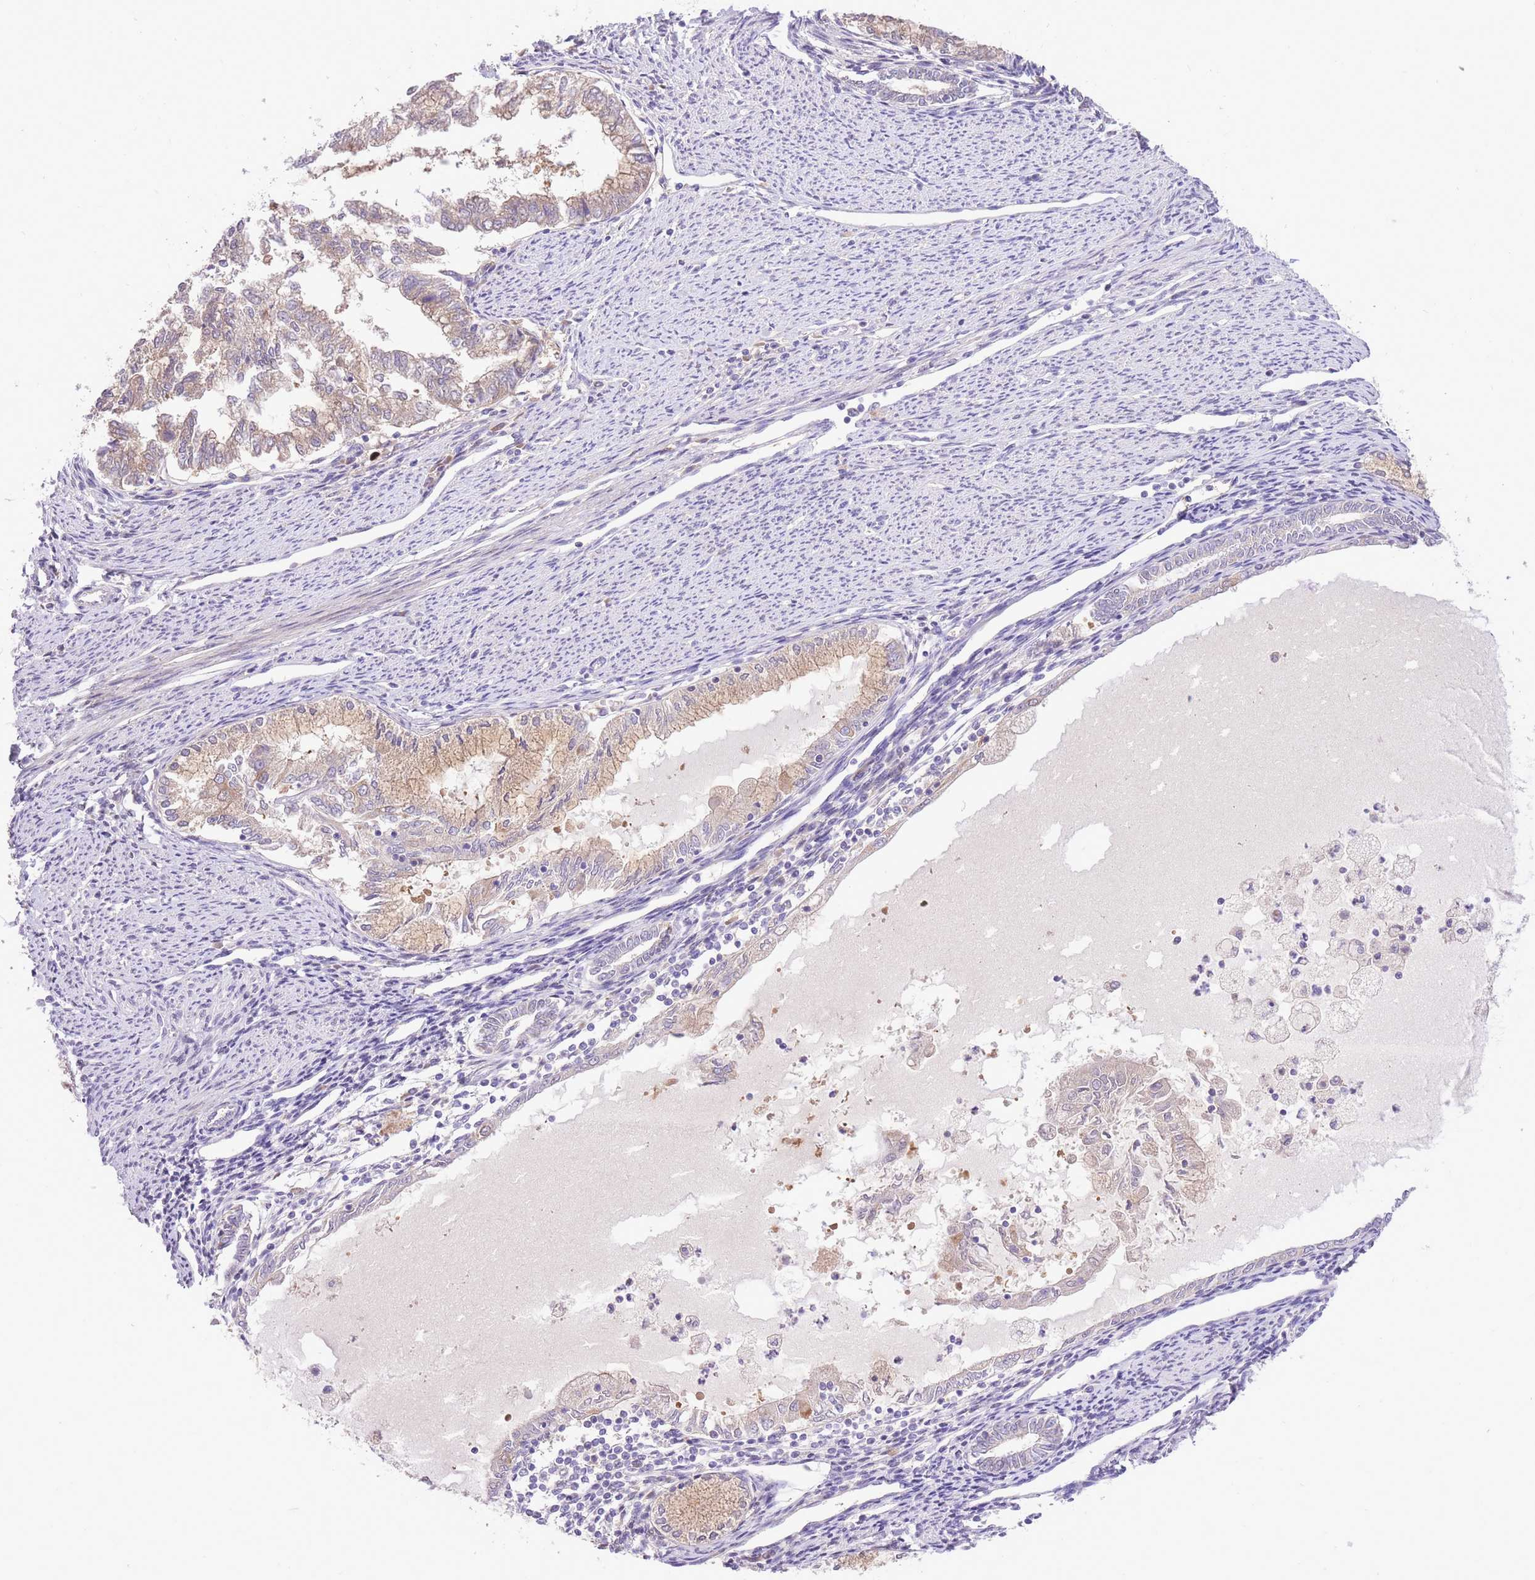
{"staining": {"intensity": "weak", "quantity": ">75%", "location": "cytoplasmic/membranous"}, "tissue": "endometrial cancer", "cell_type": "Tumor cells", "image_type": "cancer", "snomed": [{"axis": "morphology", "description": "Adenocarcinoma, NOS"}, {"axis": "topography", "description": "Endometrium"}], "caption": "Immunohistochemical staining of endometrial cancer reveals weak cytoplasmic/membranous protein staining in approximately >75% of tumor cells.", "gene": "LIPH", "patient": {"sex": "female", "age": 79}}